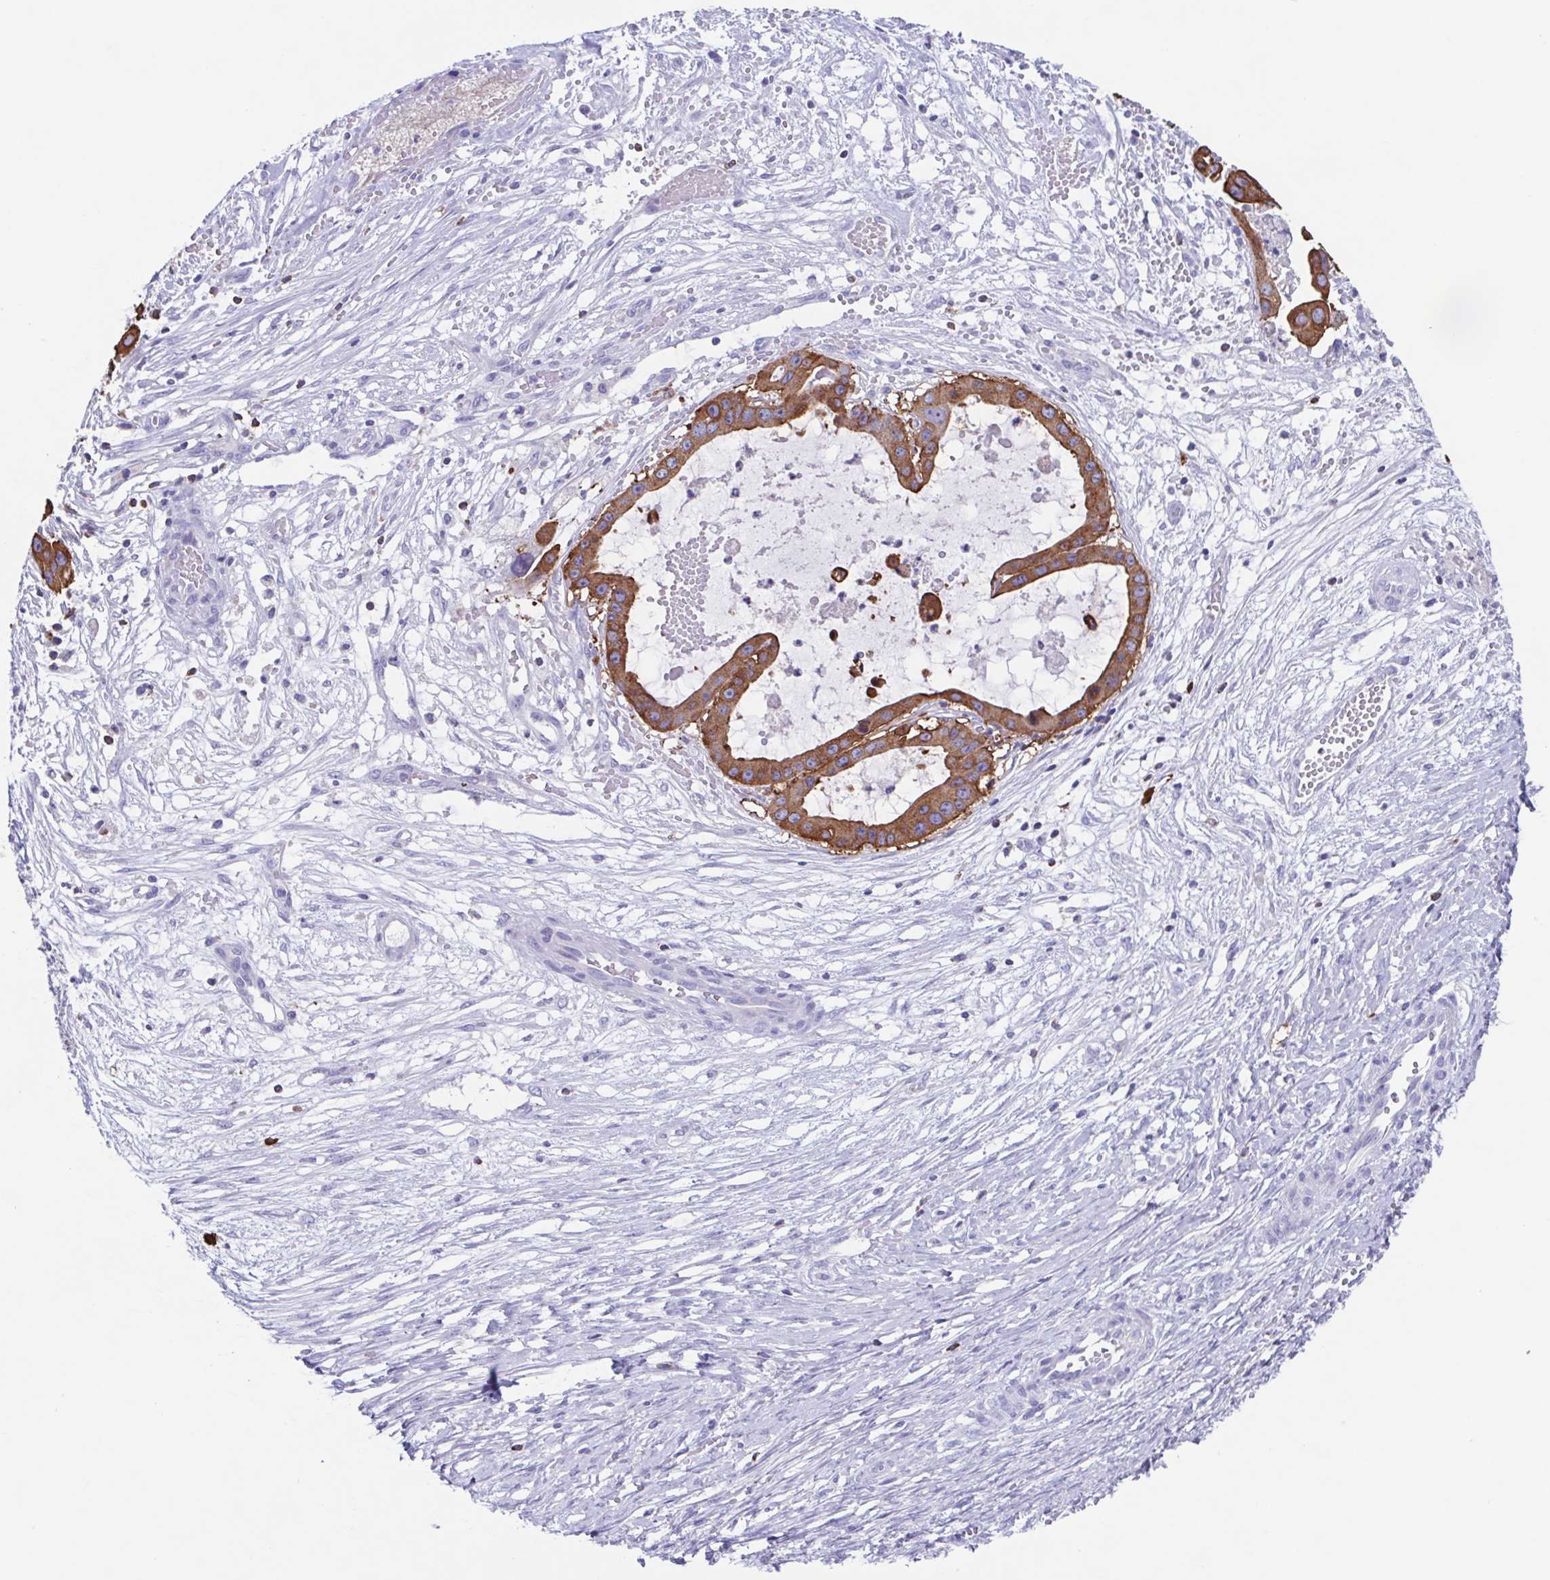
{"staining": {"intensity": "moderate", "quantity": ">75%", "location": "cytoplasmic/membranous"}, "tissue": "ovarian cancer", "cell_type": "Tumor cells", "image_type": "cancer", "snomed": [{"axis": "morphology", "description": "Cystadenocarcinoma, serous, NOS"}, {"axis": "topography", "description": "Ovary"}], "caption": "Human serous cystadenocarcinoma (ovarian) stained with a brown dye demonstrates moderate cytoplasmic/membranous positive staining in approximately >75% of tumor cells.", "gene": "TPD52", "patient": {"sex": "female", "age": 56}}